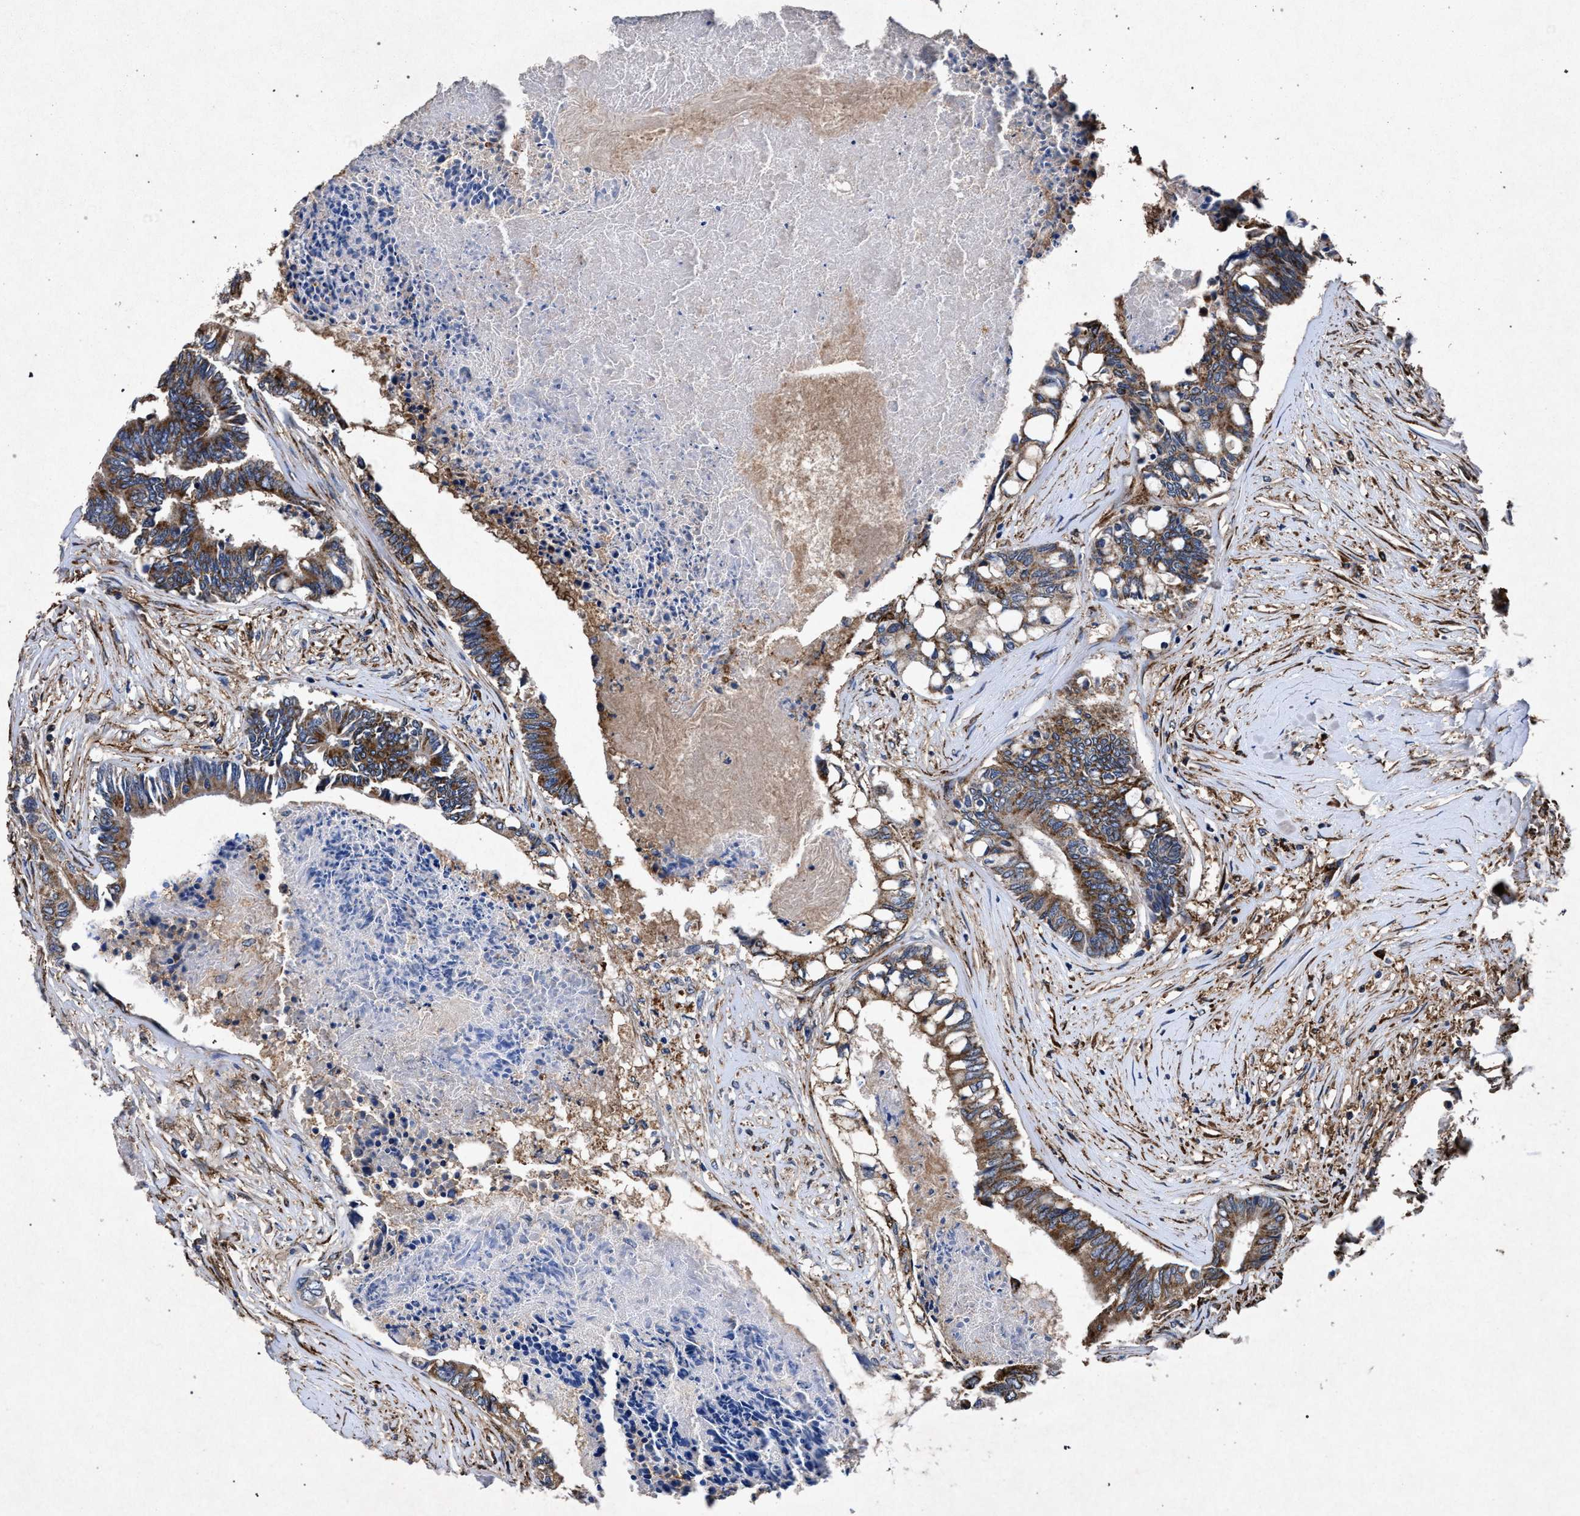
{"staining": {"intensity": "moderate", "quantity": ">75%", "location": "cytoplasmic/membranous"}, "tissue": "colorectal cancer", "cell_type": "Tumor cells", "image_type": "cancer", "snomed": [{"axis": "morphology", "description": "Adenocarcinoma, NOS"}, {"axis": "topography", "description": "Rectum"}], "caption": "Protein staining exhibits moderate cytoplasmic/membranous expression in about >75% of tumor cells in colorectal cancer.", "gene": "MARCKS", "patient": {"sex": "male", "age": 63}}